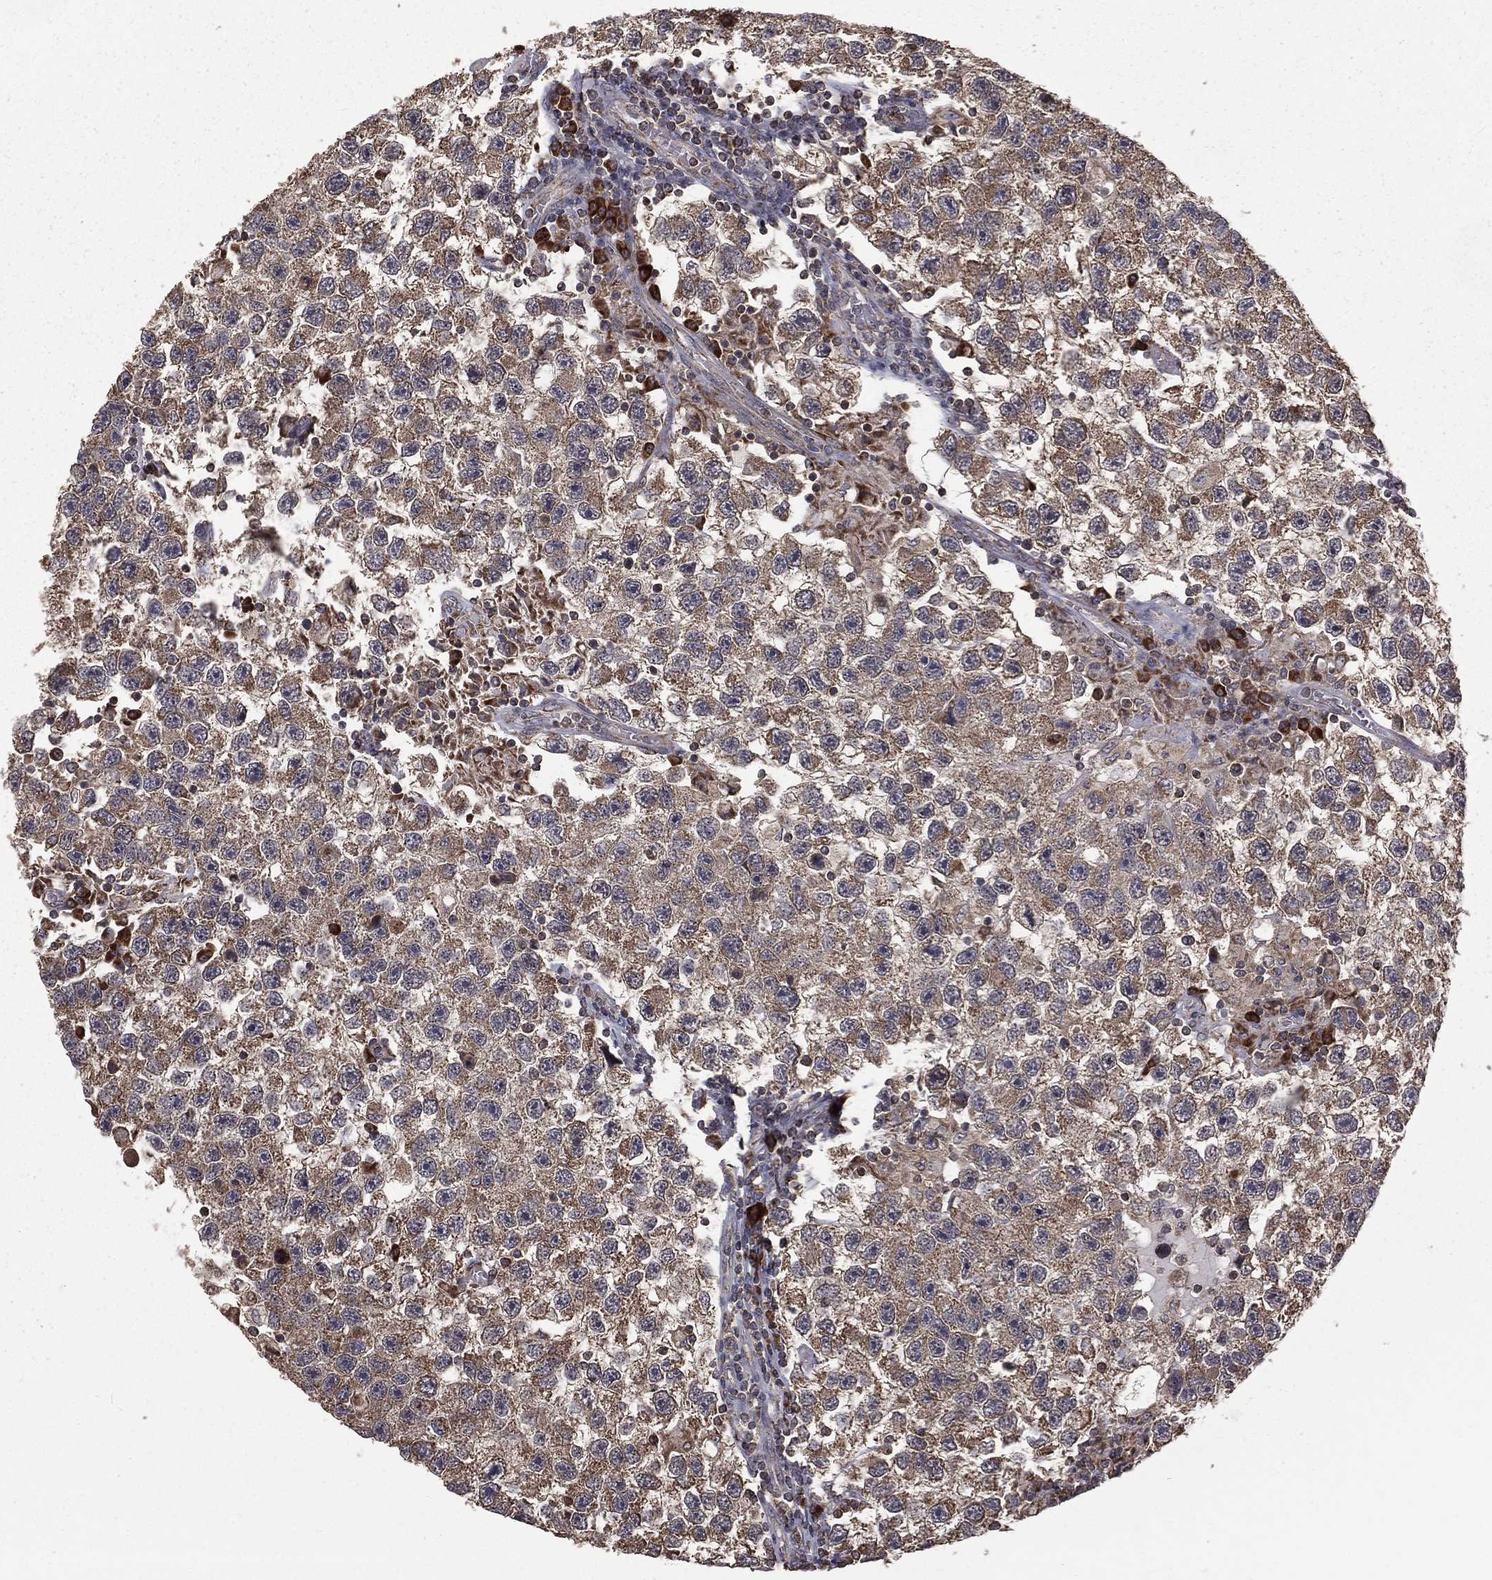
{"staining": {"intensity": "moderate", "quantity": ">75%", "location": "cytoplasmic/membranous"}, "tissue": "testis cancer", "cell_type": "Tumor cells", "image_type": "cancer", "snomed": [{"axis": "morphology", "description": "Seminoma, NOS"}, {"axis": "topography", "description": "Testis"}], "caption": "Approximately >75% of tumor cells in human seminoma (testis) demonstrate moderate cytoplasmic/membranous protein expression as visualized by brown immunohistochemical staining.", "gene": "OLFML1", "patient": {"sex": "male", "age": 26}}